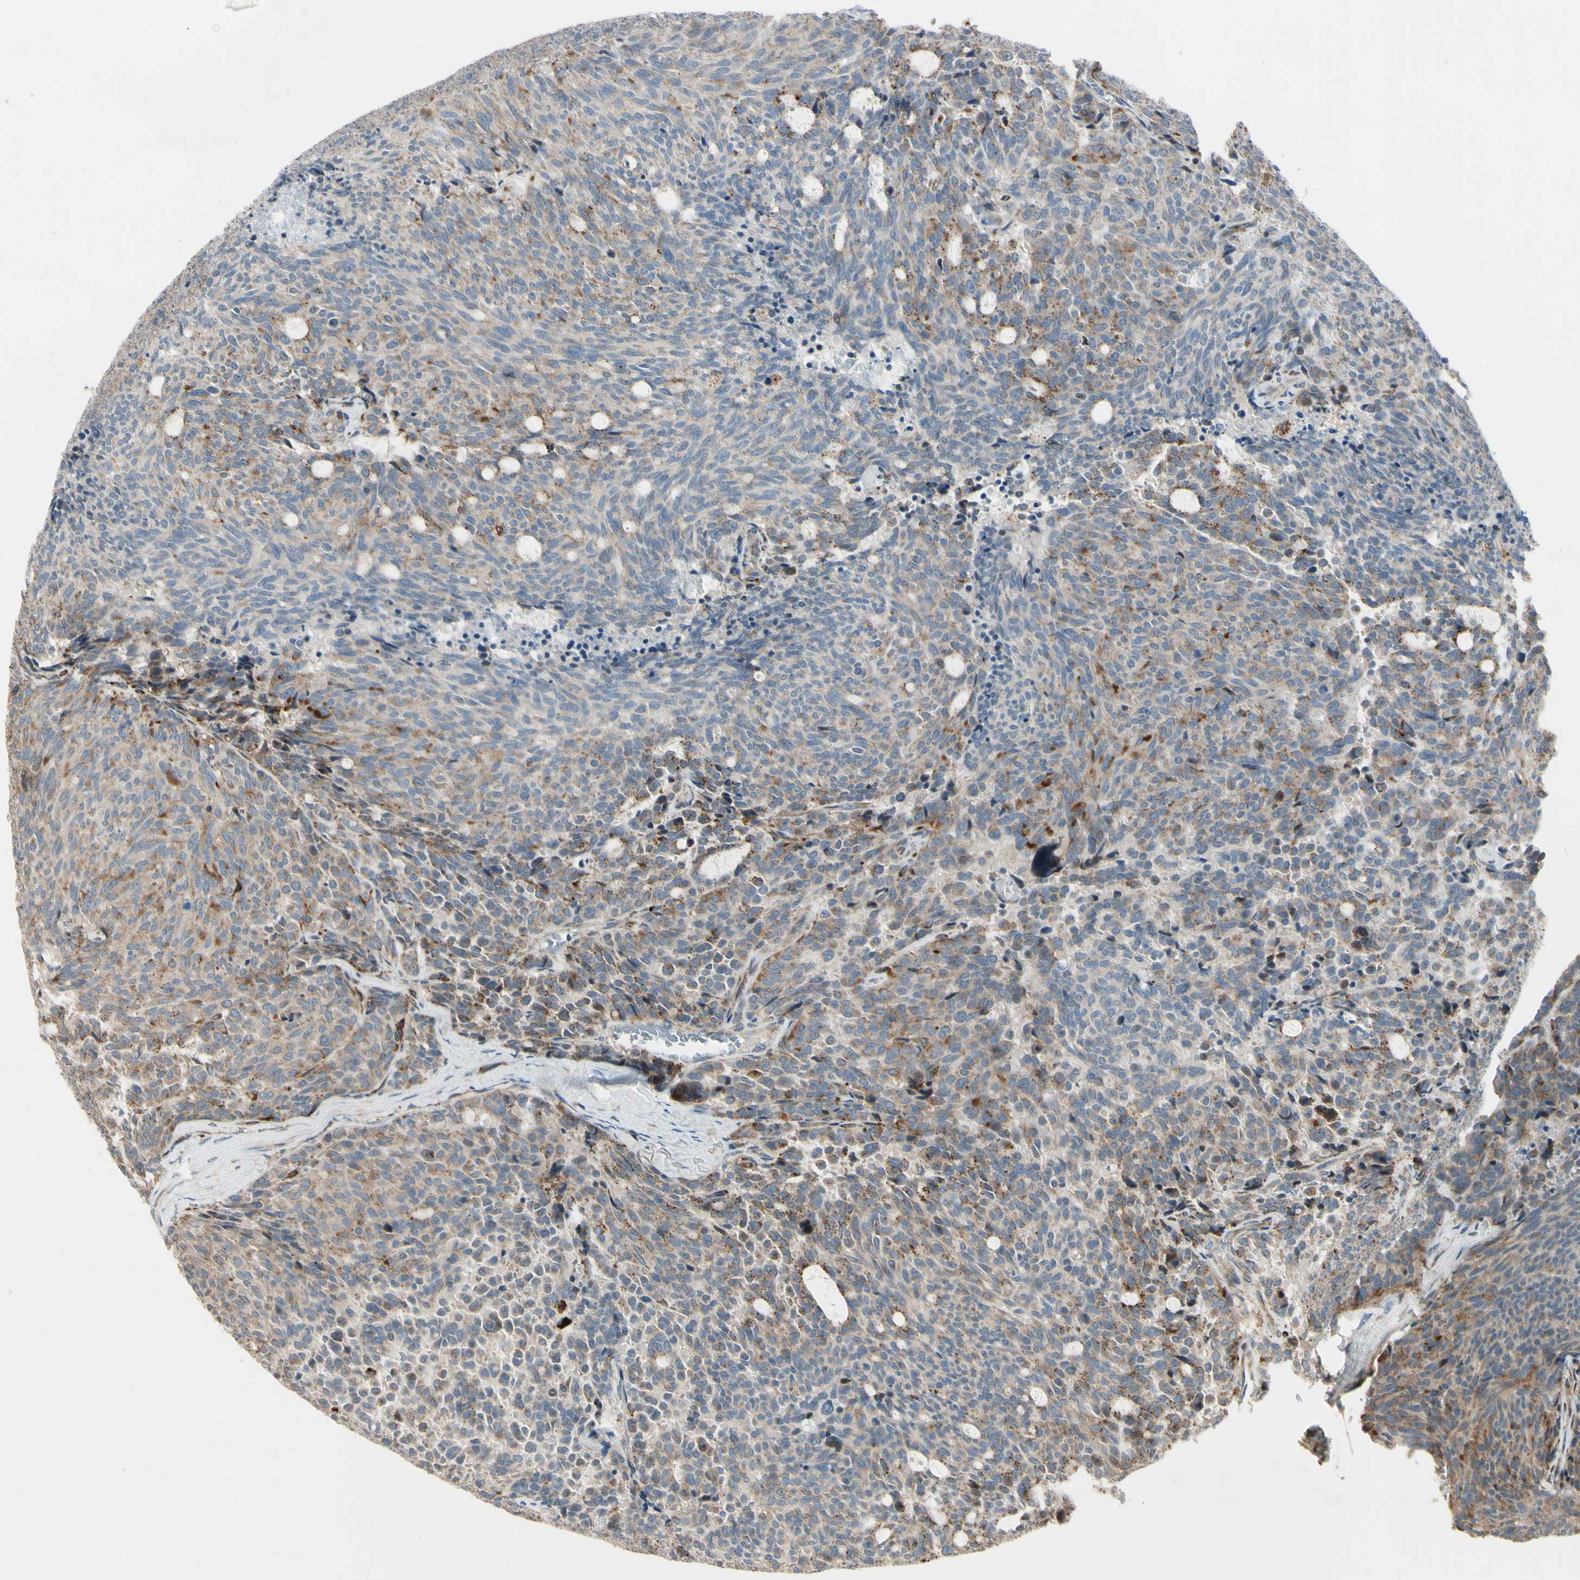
{"staining": {"intensity": "moderate", "quantity": "<25%", "location": "cytoplasmic/membranous"}, "tissue": "carcinoid", "cell_type": "Tumor cells", "image_type": "cancer", "snomed": [{"axis": "morphology", "description": "Carcinoid, malignant, NOS"}, {"axis": "topography", "description": "Pancreas"}], "caption": "Human carcinoid stained with a brown dye shows moderate cytoplasmic/membranous positive expression in about <25% of tumor cells.", "gene": "NDFIP1", "patient": {"sex": "female", "age": 54}}